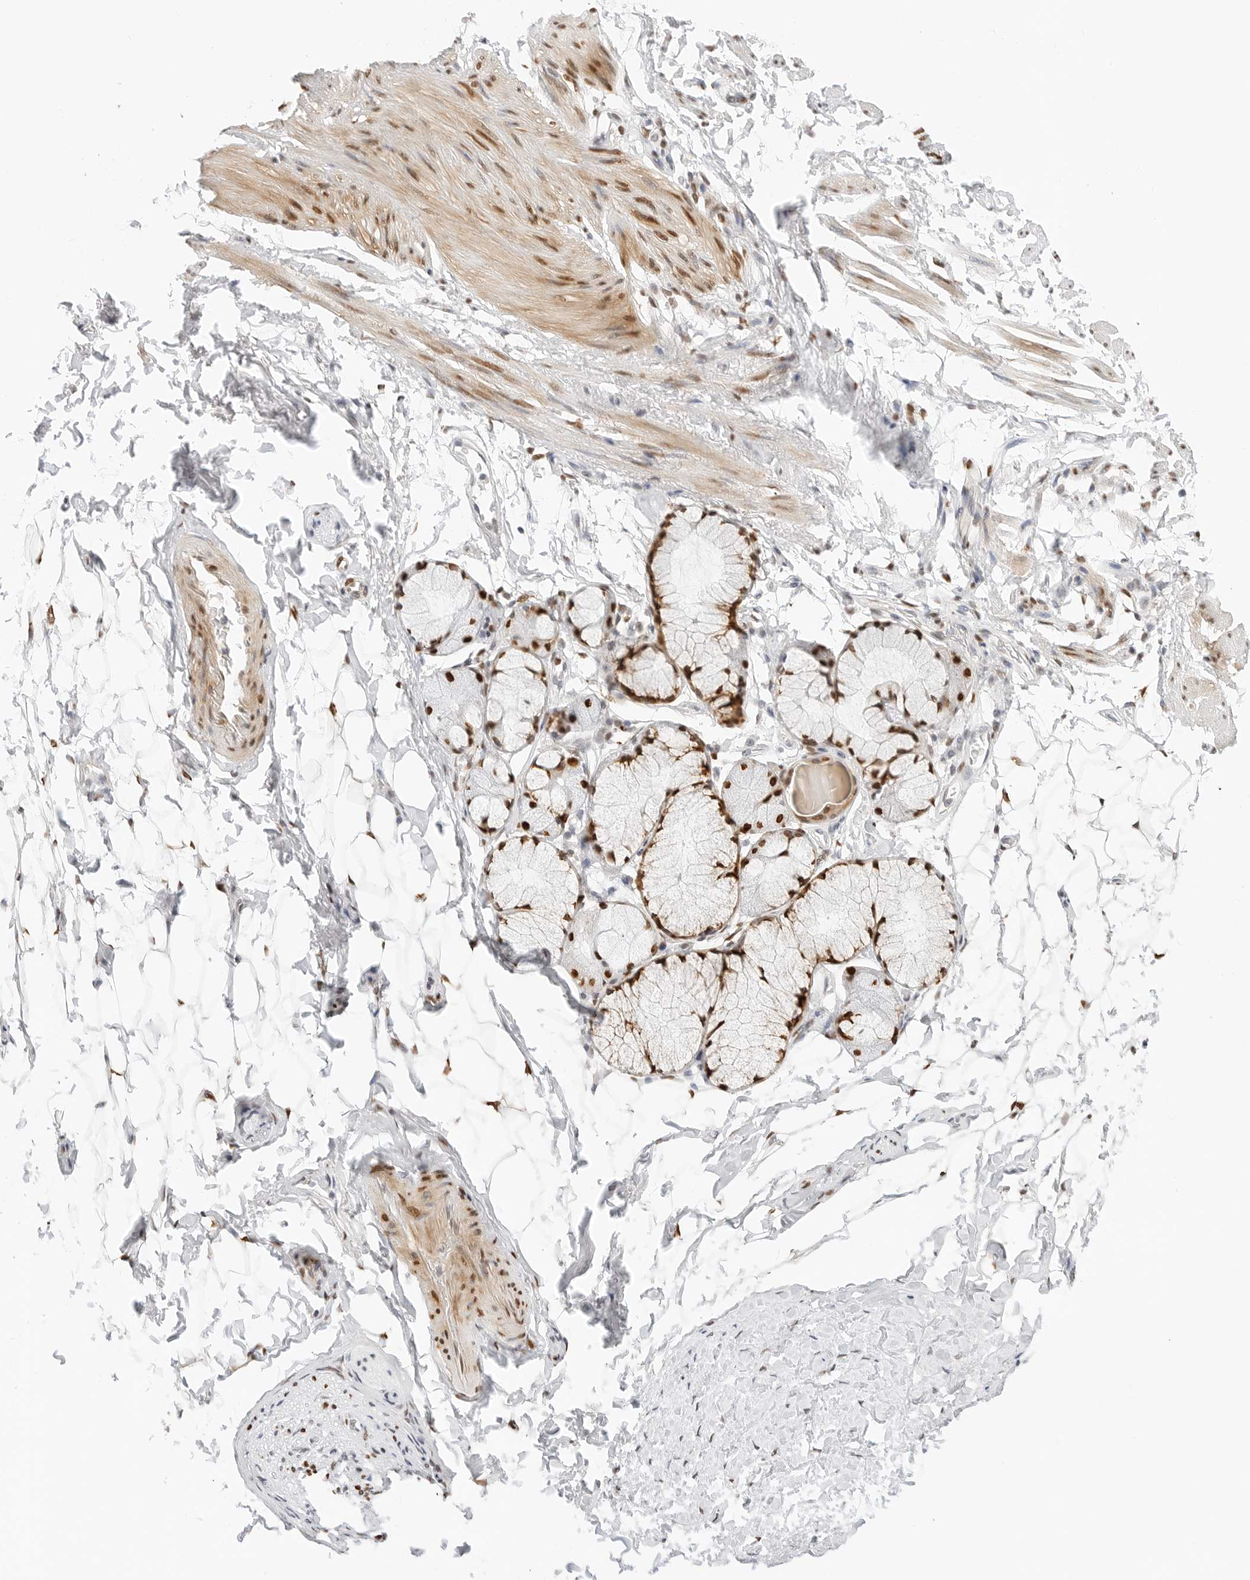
{"staining": {"intensity": "negative", "quantity": "none", "location": "none"}, "tissue": "adipose tissue", "cell_type": "Adipocytes", "image_type": "normal", "snomed": [{"axis": "morphology", "description": "Normal tissue, NOS"}, {"axis": "topography", "description": "Cartilage tissue"}, {"axis": "topography", "description": "Bronchus"}], "caption": "Adipose tissue stained for a protein using immunohistochemistry (IHC) shows no expression adipocytes.", "gene": "SPIDR", "patient": {"sex": "female", "age": 73}}